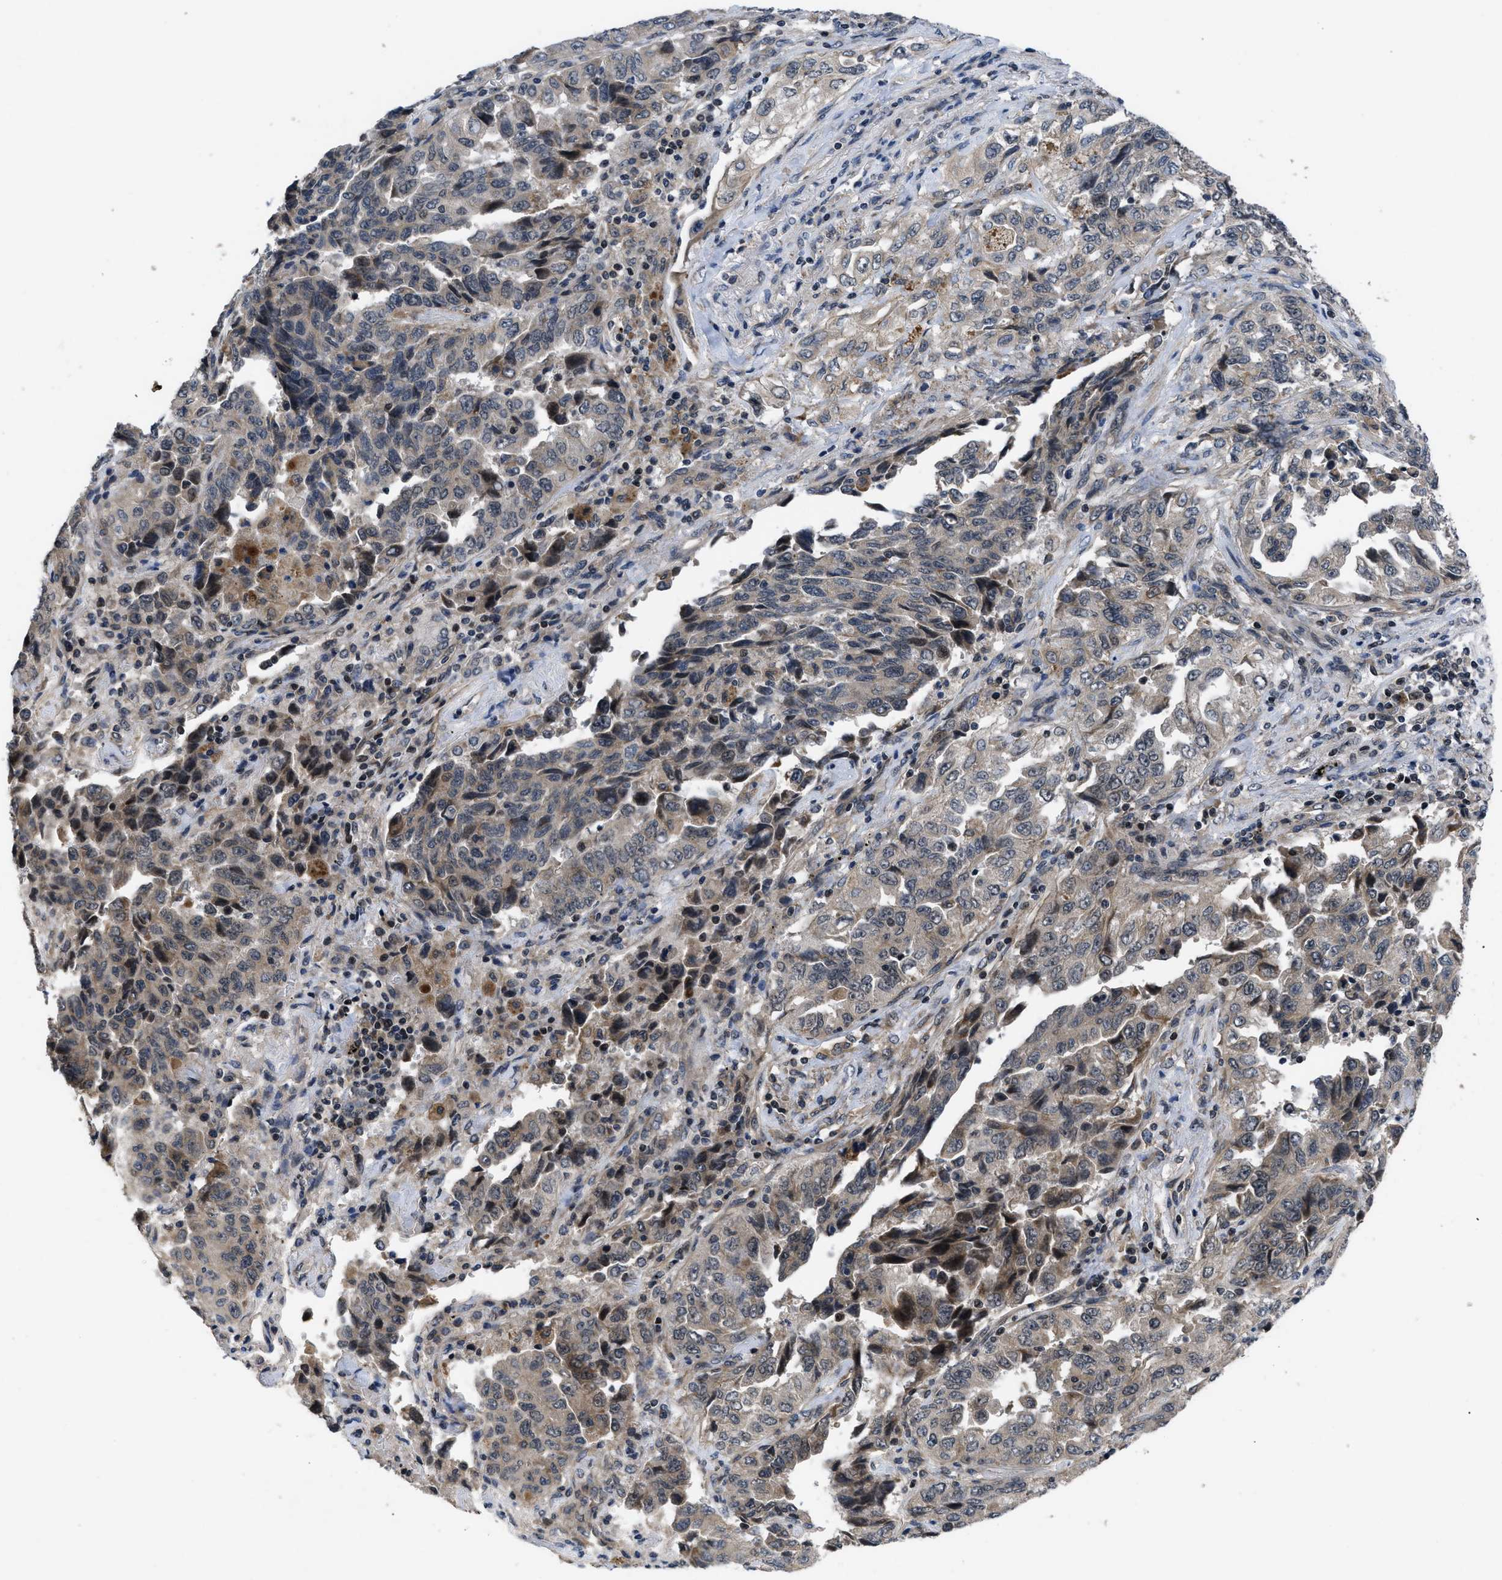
{"staining": {"intensity": "weak", "quantity": "25%-75%", "location": "cytoplasmic/membranous"}, "tissue": "lung cancer", "cell_type": "Tumor cells", "image_type": "cancer", "snomed": [{"axis": "morphology", "description": "Adenocarcinoma, NOS"}, {"axis": "topography", "description": "Lung"}], "caption": "High-power microscopy captured an IHC micrograph of lung cancer, revealing weak cytoplasmic/membranous positivity in about 25%-75% of tumor cells. (DAB IHC, brown staining for protein, blue staining for nuclei).", "gene": "DNAJC14", "patient": {"sex": "female", "age": 51}}